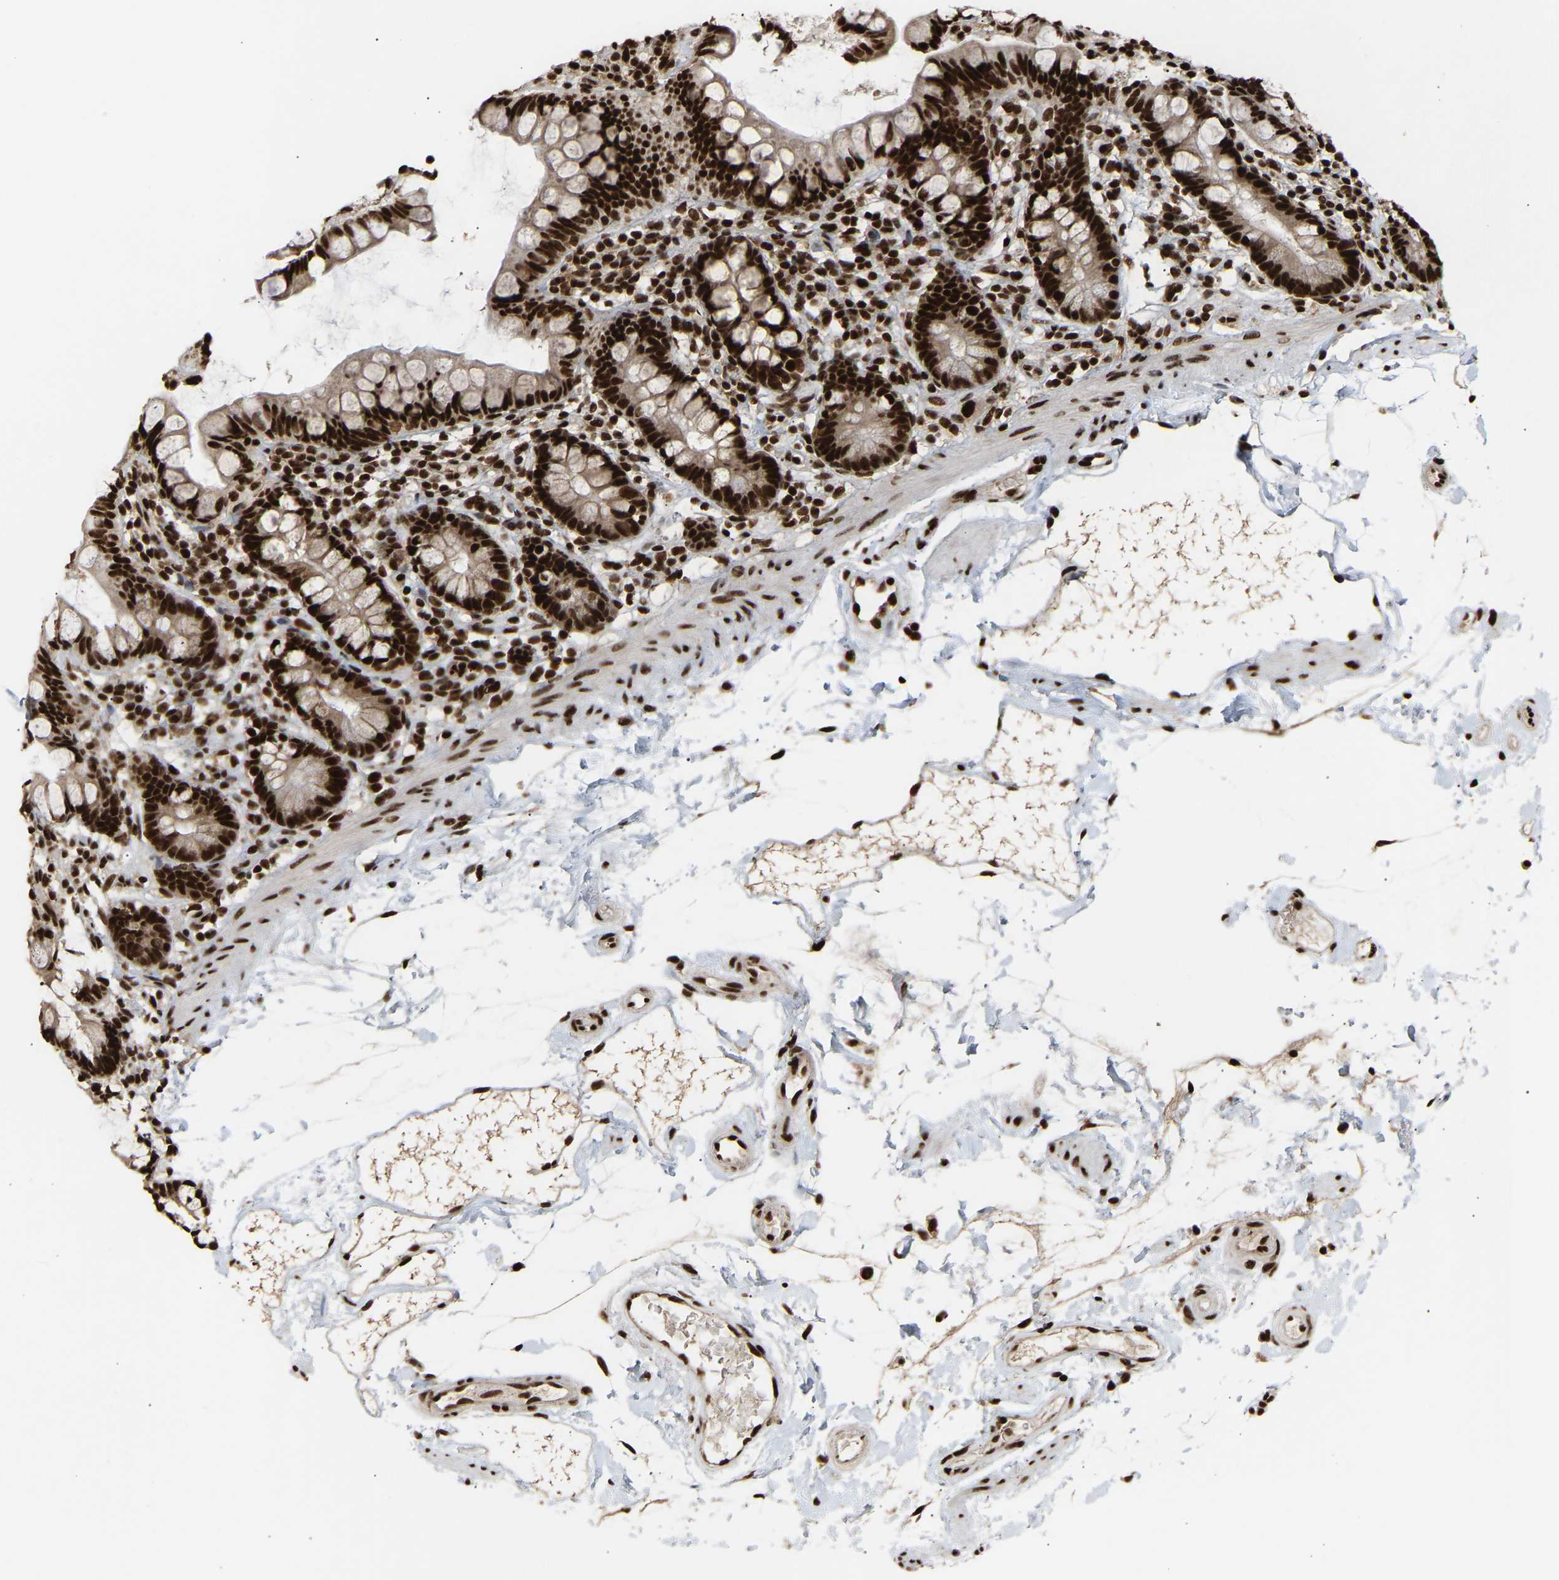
{"staining": {"intensity": "strong", "quantity": ">75%", "location": "nuclear"}, "tissue": "small intestine", "cell_type": "Glandular cells", "image_type": "normal", "snomed": [{"axis": "morphology", "description": "Normal tissue, NOS"}, {"axis": "topography", "description": "Small intestine"}], "caption": "Small intestine stained with a protein marker exhibits strong staining in glandular cells.", "gene": "ALYREF", "patient": {"sex": "female", "age": 84}}